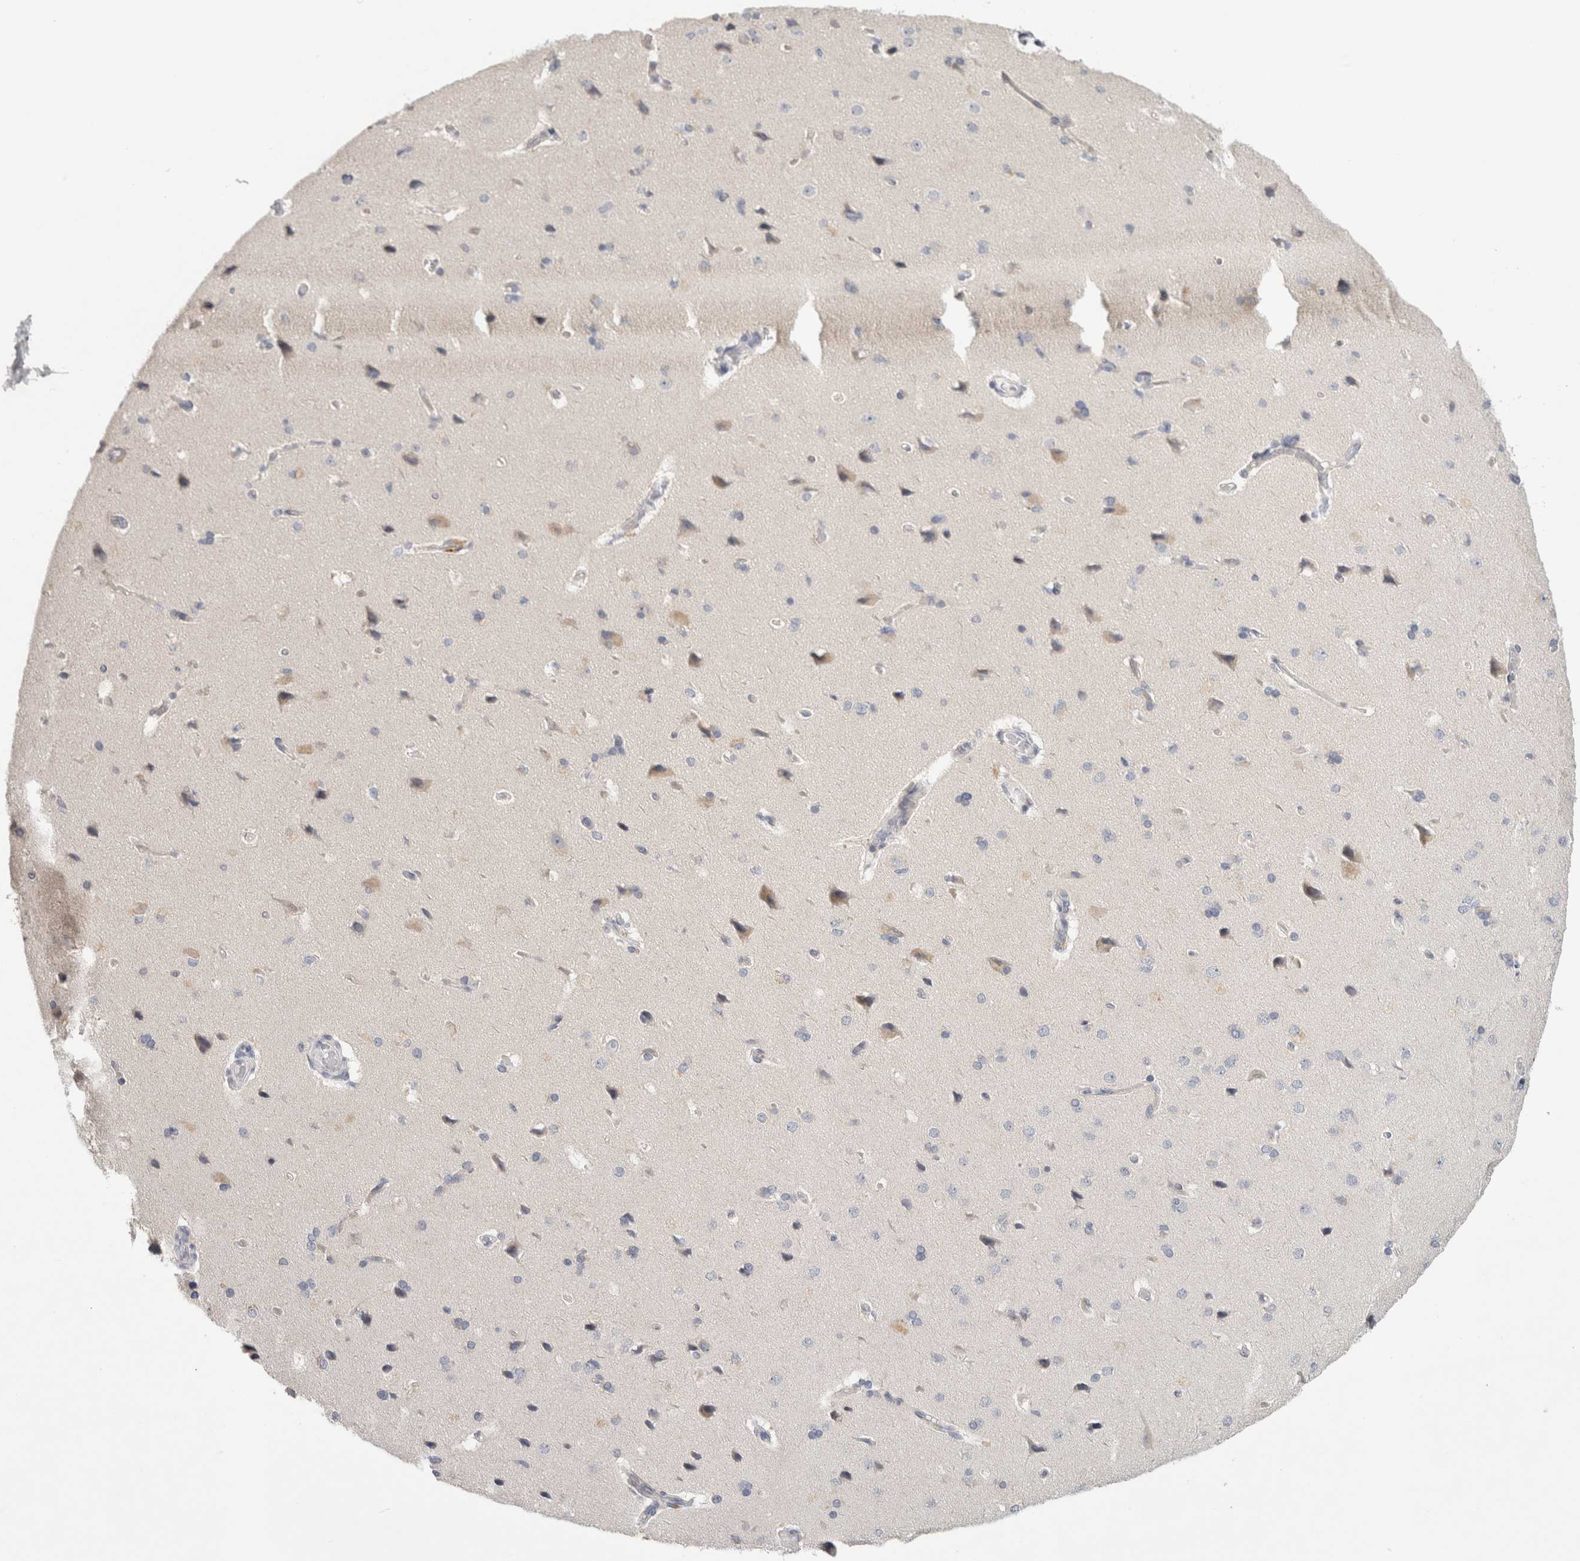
{"staining": {"intensity": "negative", "quantity": "none", "location": "none"}, "tissue": "cerebral cortex", "cell_type": "Endothelial cells", "image_type": "normal", "snomed": [{"axis": "morphology", "description": "Normal tissue, NOS"}, {"axis": "topography", "description": "Cerebral cortex"}], "caption": "This micrograph is of normal cerebral cortex stained with immunohistochemistry to label a protein in brown with the nuclei are counter-stained blue. There is no expression in endothelial cells.", "gene": "TONSL", "patient": {"sex": "male", "age": 62}}